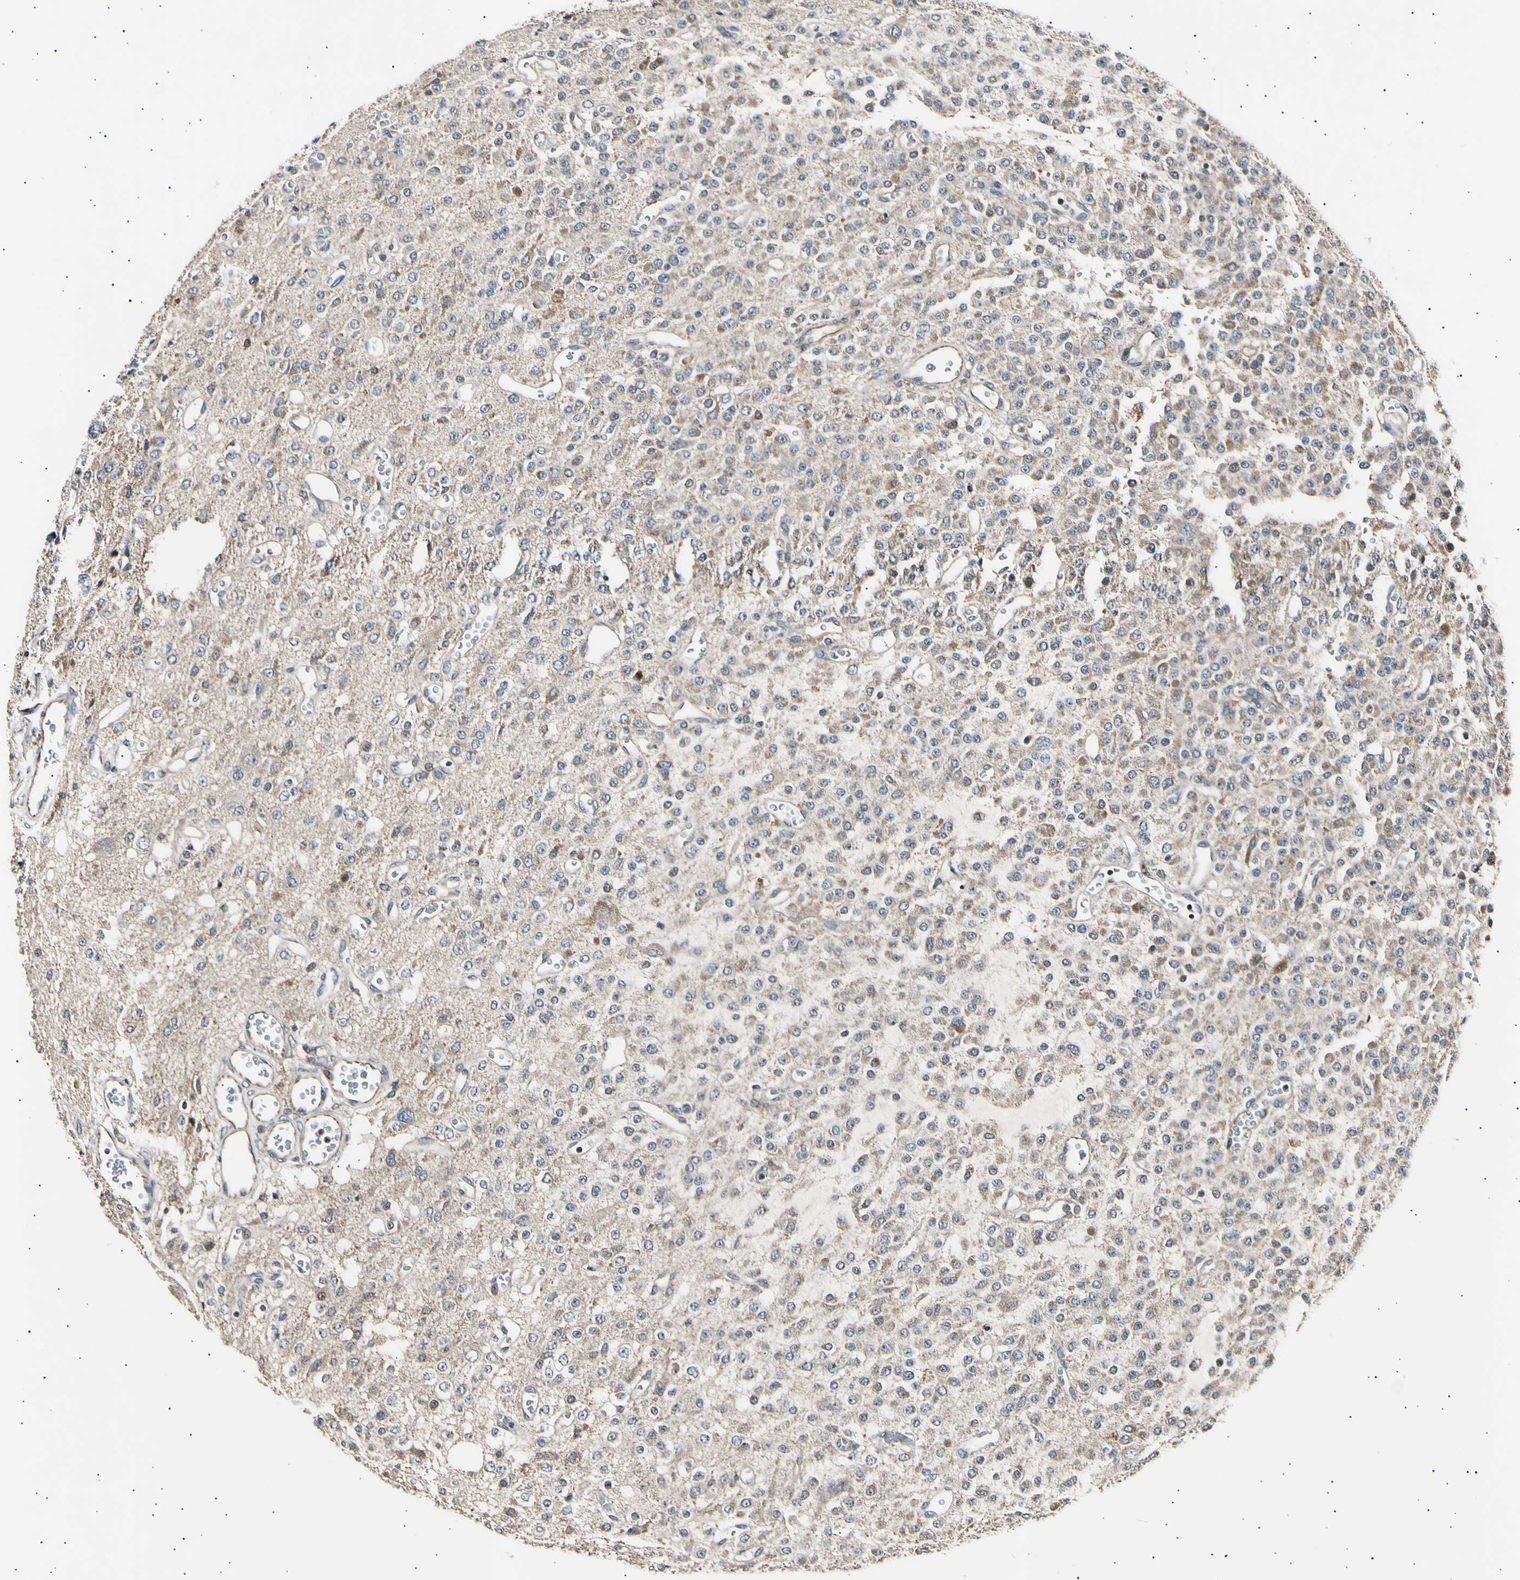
{"staining": {"intensity": "weak", "quantity": ">75%", "location": "cytoplasmic/membranous"}, "tissue": "glioma", "cell_type": "Tumor cells", "image_type": "cancer", "snomed": [{"axis": "morphology", "description": "Glioma, malignant, Low grade"}, {"axis": "topography", "description": "Brain"}], "caption": "Glioma stained with DAB IHC demonstrates low levels of weak cytoplasmic/membranous staining in about >75% of tumor cells.", "gene": "ITGA6", "patient": {"sex": "male", "age": 38}}